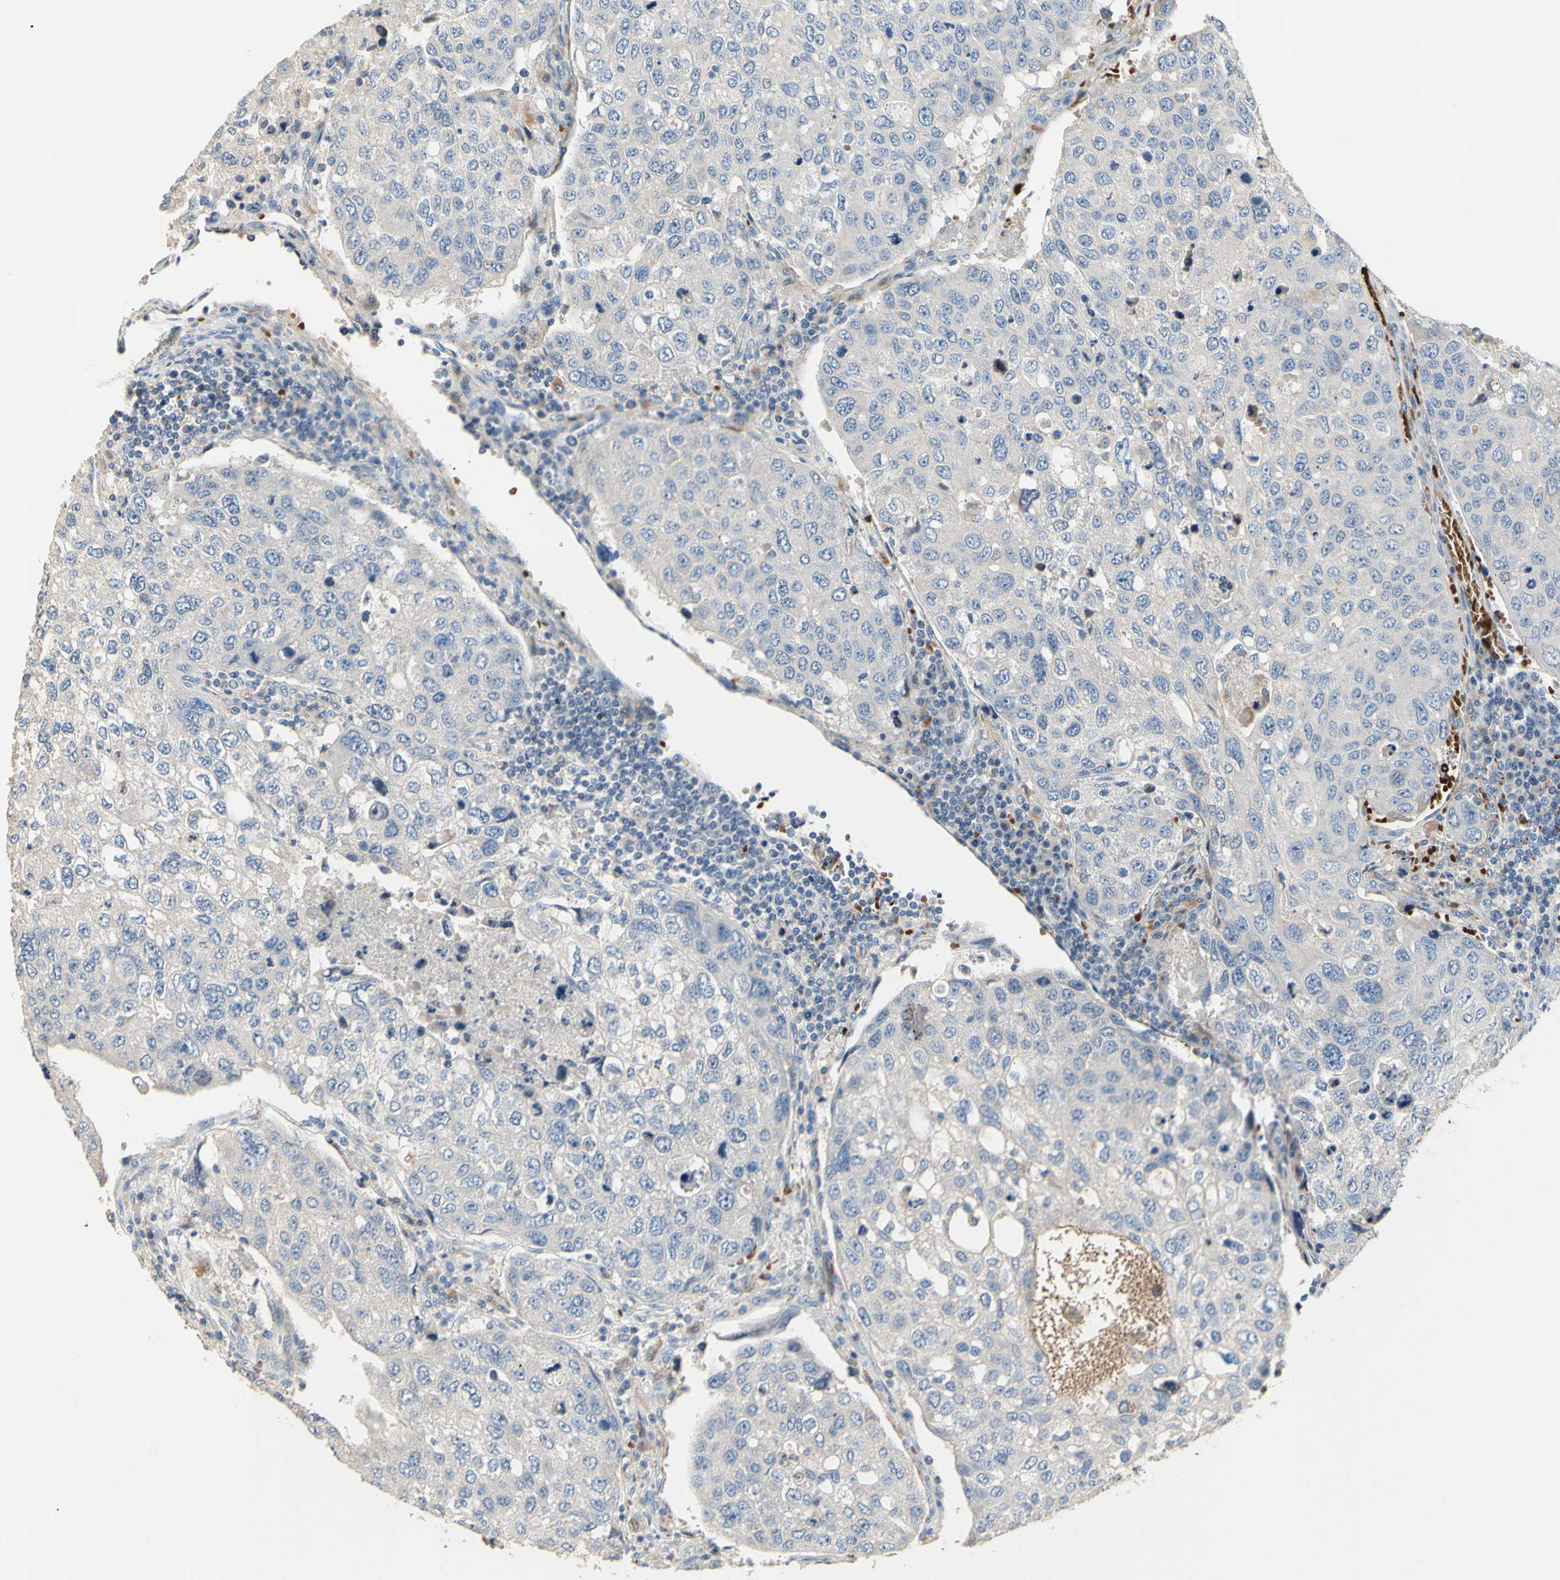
{"staining": {"intensity": "negative", "quantity": "none", "location": "none"}, "tissue": "urothelial cancer", "cell_type": "Tumor cells", "image_type": "cancer", "snomed": [{"axis": "morphology", "description": "Urothelial carcinoma, High grade"}, {"axis": "topography", "description": "Lymph node"}, {"axis": "topography", "description": "Urinary bladder"}], "caption": "High magnification brightfield microscopy of urothelial cancer stained with DAB (brown) and counterstained with hematoxylin (blue): tumor cells show no significant expression.", "gene": "CDON", "patient": {"sex": "male", "age": 51}}